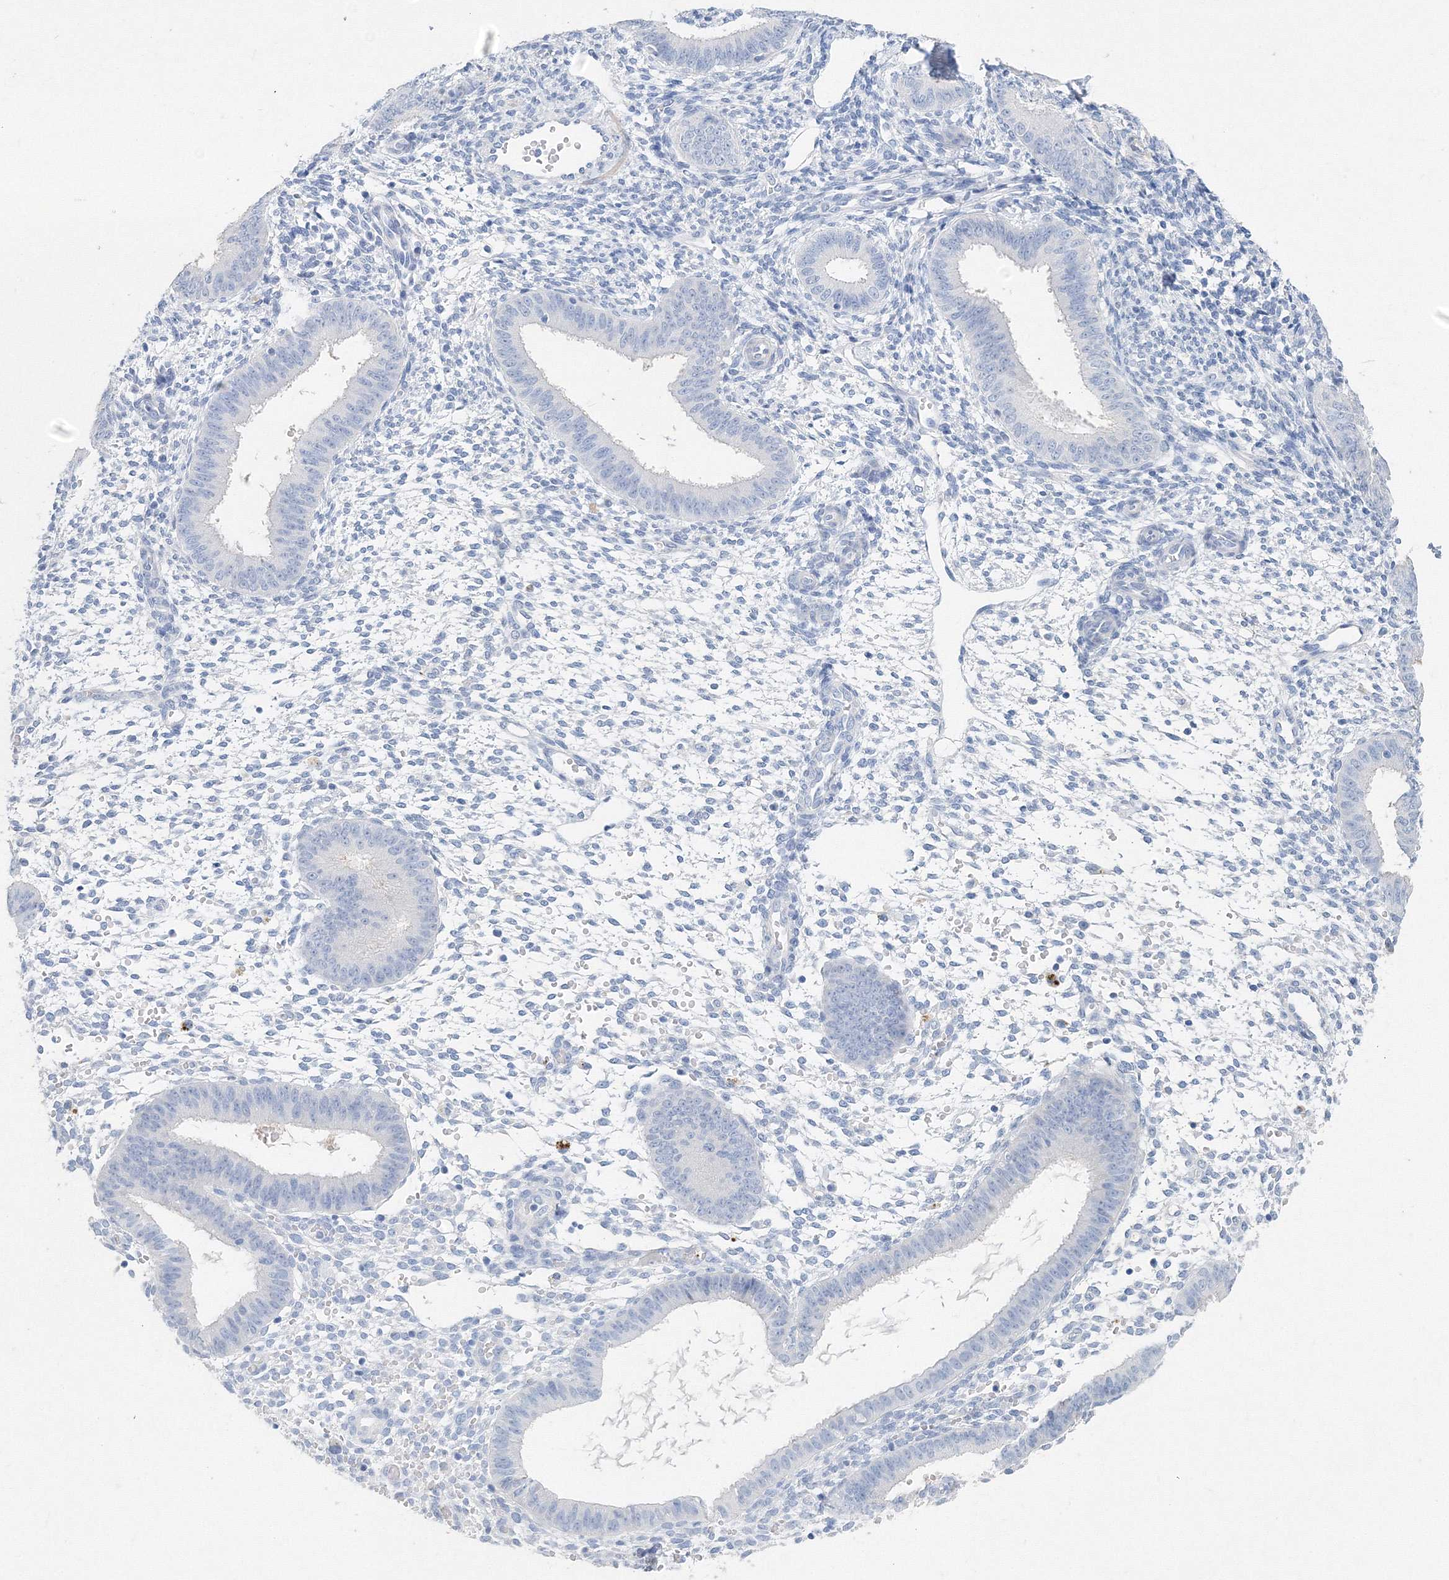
{"staining": {"intensity": "negative", "quantity": "none", "location": "none"}, "tissue": "endometrium", "cell_type": "Cells in endometrial stroma", "image_type": "normal", "snomed": [{"axis": "morphology", "description": "Normal tissue, NOS"}, {"axis": "topography", "description": "Uterus"}, {"axis": "topography", "description": "Endometrium"}], "caption": "An image of endometrium stained for a protein displays no brown staining in cells in endometrial stroma.", "gene": "OSBPL6", "patient": {"sex": "female", "age": 48}}